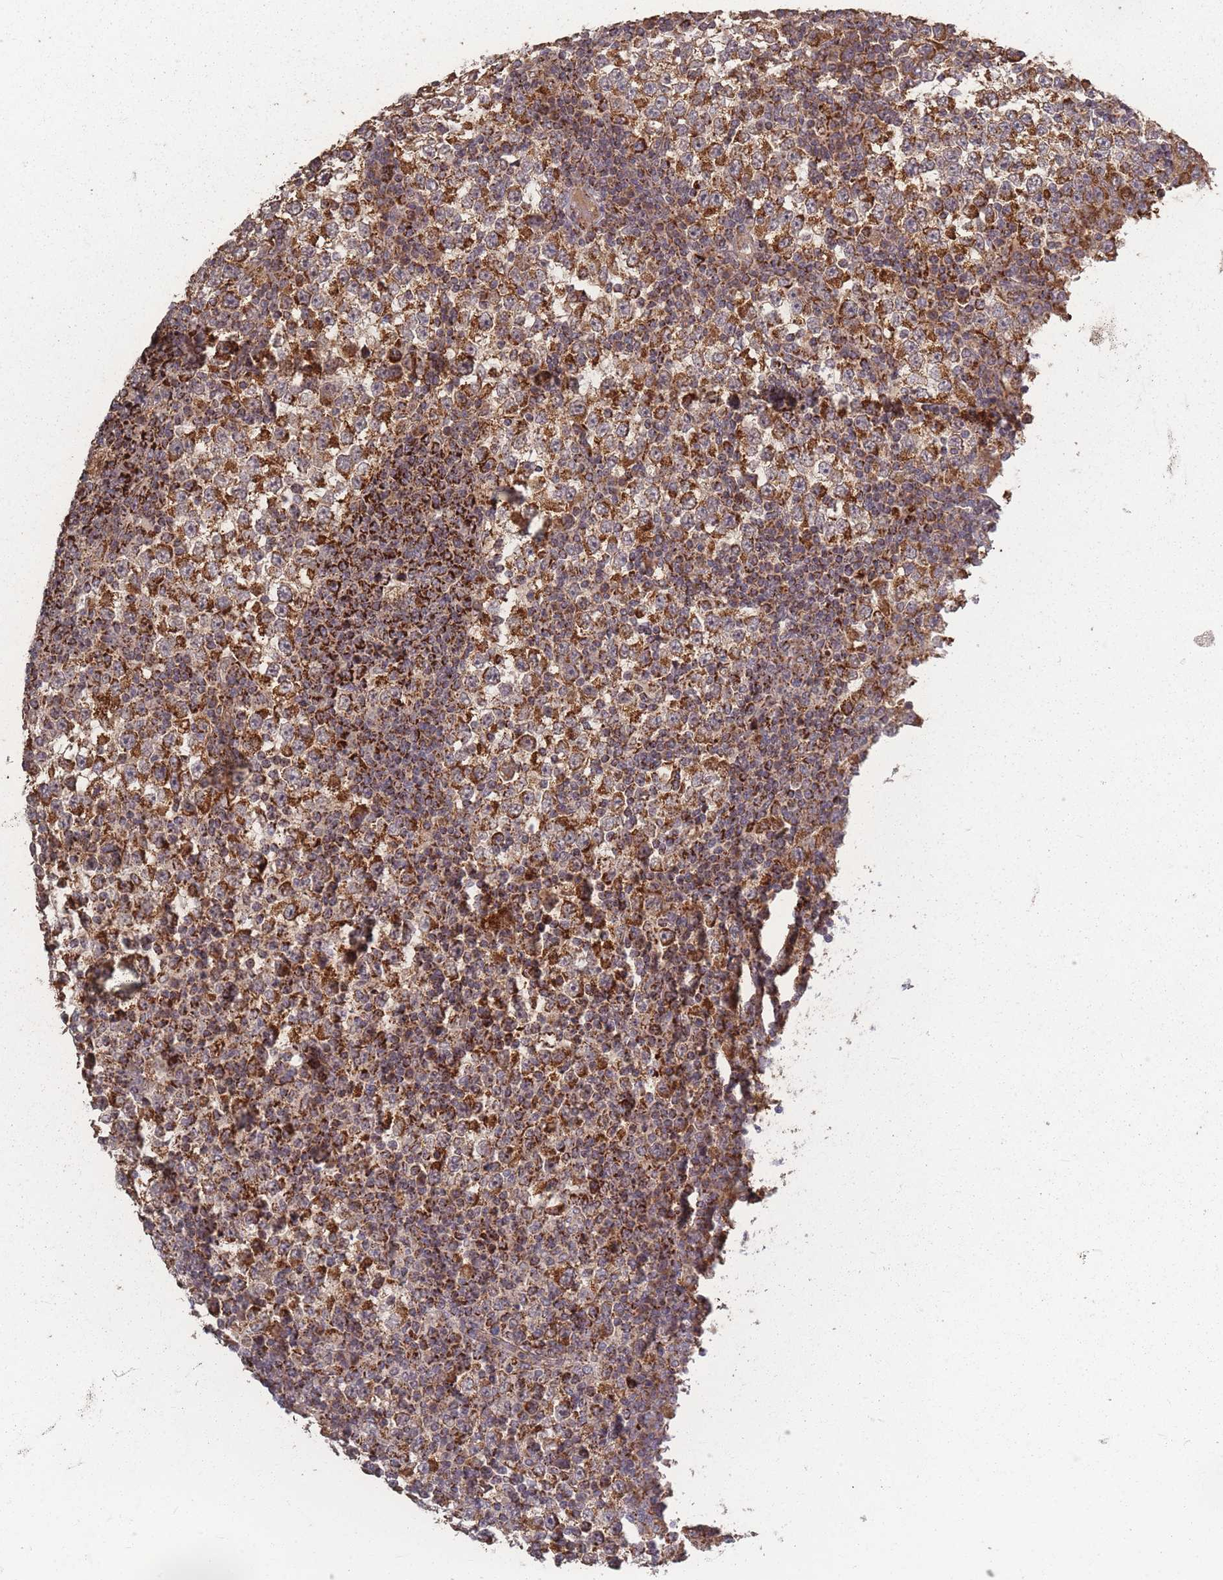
{"staining": {"intensity": "strong", "quantity": ">75%", "location": "cytoplasmic/membranous"}, "tissue": "testis cancer", "cell_type": "Tumor cells", "image_type": "cancer", "snomed": [{"axis": "morphology", "description": "Seminoma, NOS"}, {"axis": "topography", "description": "Testis"}], "caption": "The immunohistochemical stain shows strong cytoplasmic/membranous positivity in tumor cells of seminoma (testis) tissue. The staining was performed using DAB (3,3'-diaminobenzidine), with brown indicating positive protein expression. Nuclei are stained blue with hematoxylin.", "gene": "LYRM7", "patient": {"sex": "male", "age": 65}}